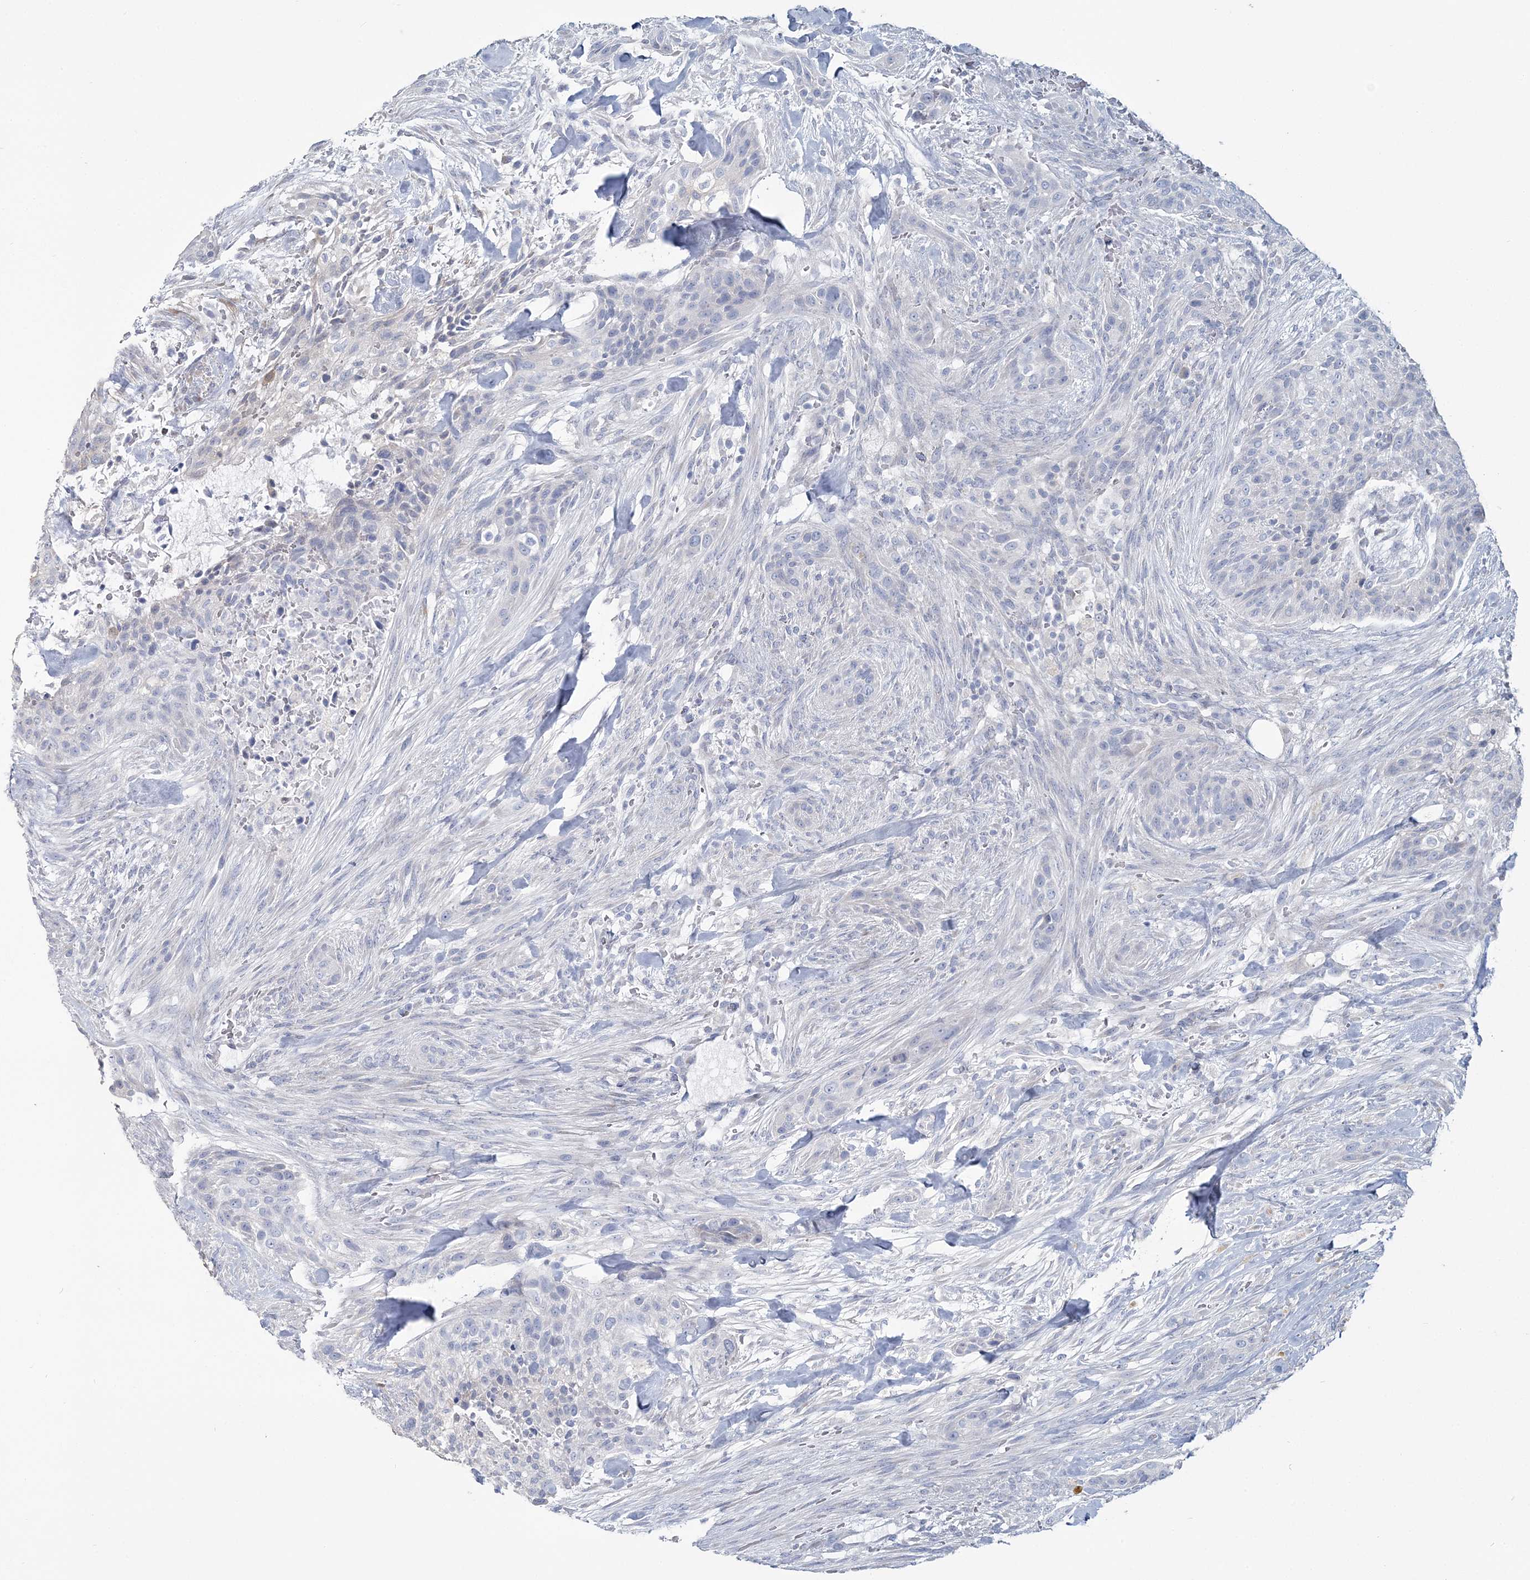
{"staining": {"intensity": "negative", "quantity": "none", "location": "none"}, "tissue": "urothelial cancer", "cell_type": "Tumor cells", "image_type": "cancer", "snomed": [{"axis": "morphology", "description": "Urothelial carcinoma, High grade"}, {"axis": "topography", "description": "Urinary bladder"}], "caption": "Tumor cells are negative for protein expression in human high-grade urothelial carcinoma.", "gene": "CMBL", "patient": {"sex": "male", "age": 35}}